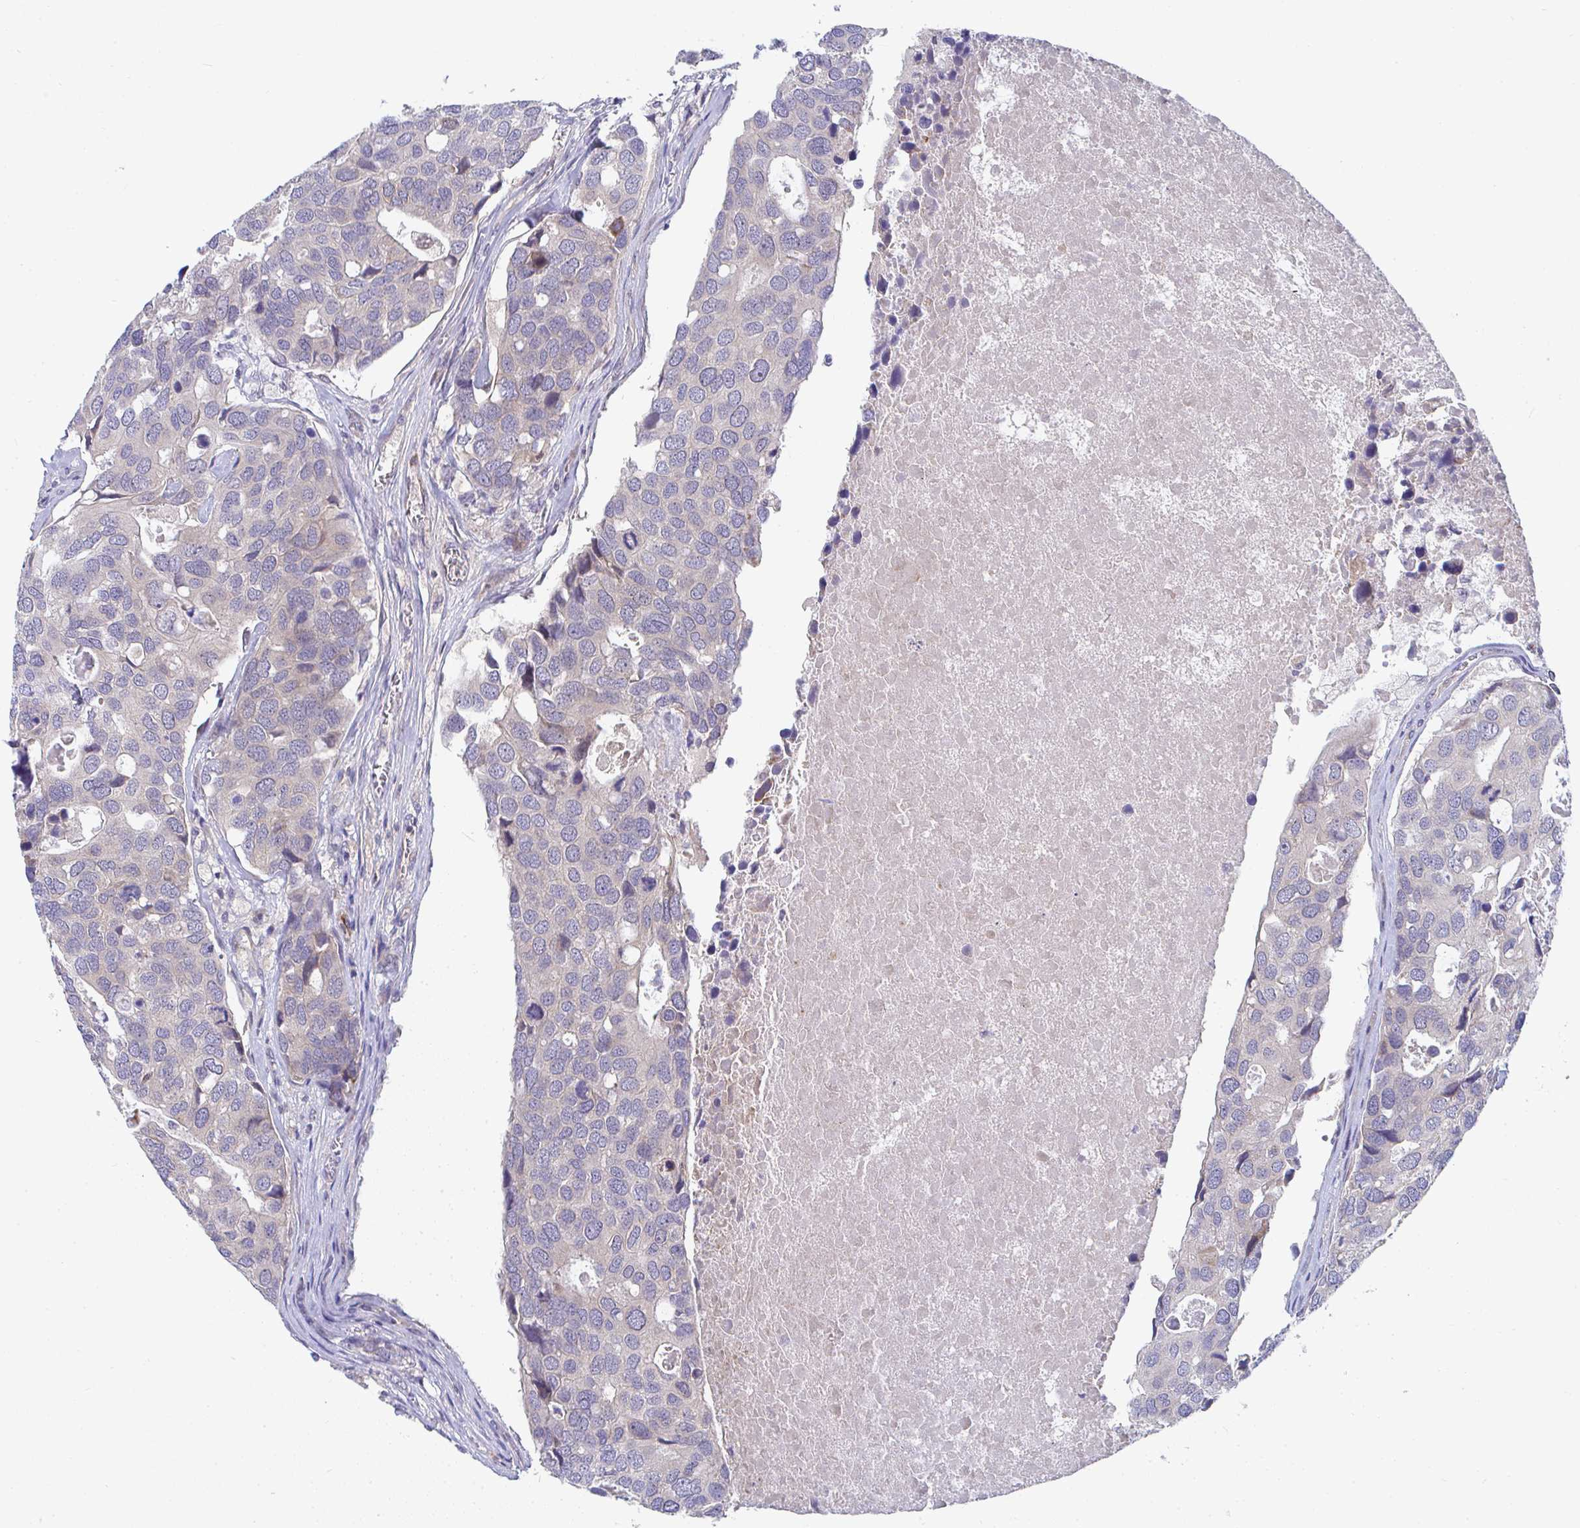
{"staining": {"intensity": "negative", "quantity": "none", "location": "none"}, "tissue": "breast cancer", "cell_type": "Tumor cells", "image_type": "cancer", "snomed": [{"axis": "morphology", "description": "Duct carcinoma"}, {"axis": "topography", "description": "Breast"}], "caption": "IHC photomicrograph of neoplastic tissue: breast infiltrating ductal carcinoma stained with DAB (3,3'-diaminobenzidine) reveals no significant protein positivity in tumor cells.", "gene": "EIF1AD", "patient": {"sex": "female", "age": 83}}